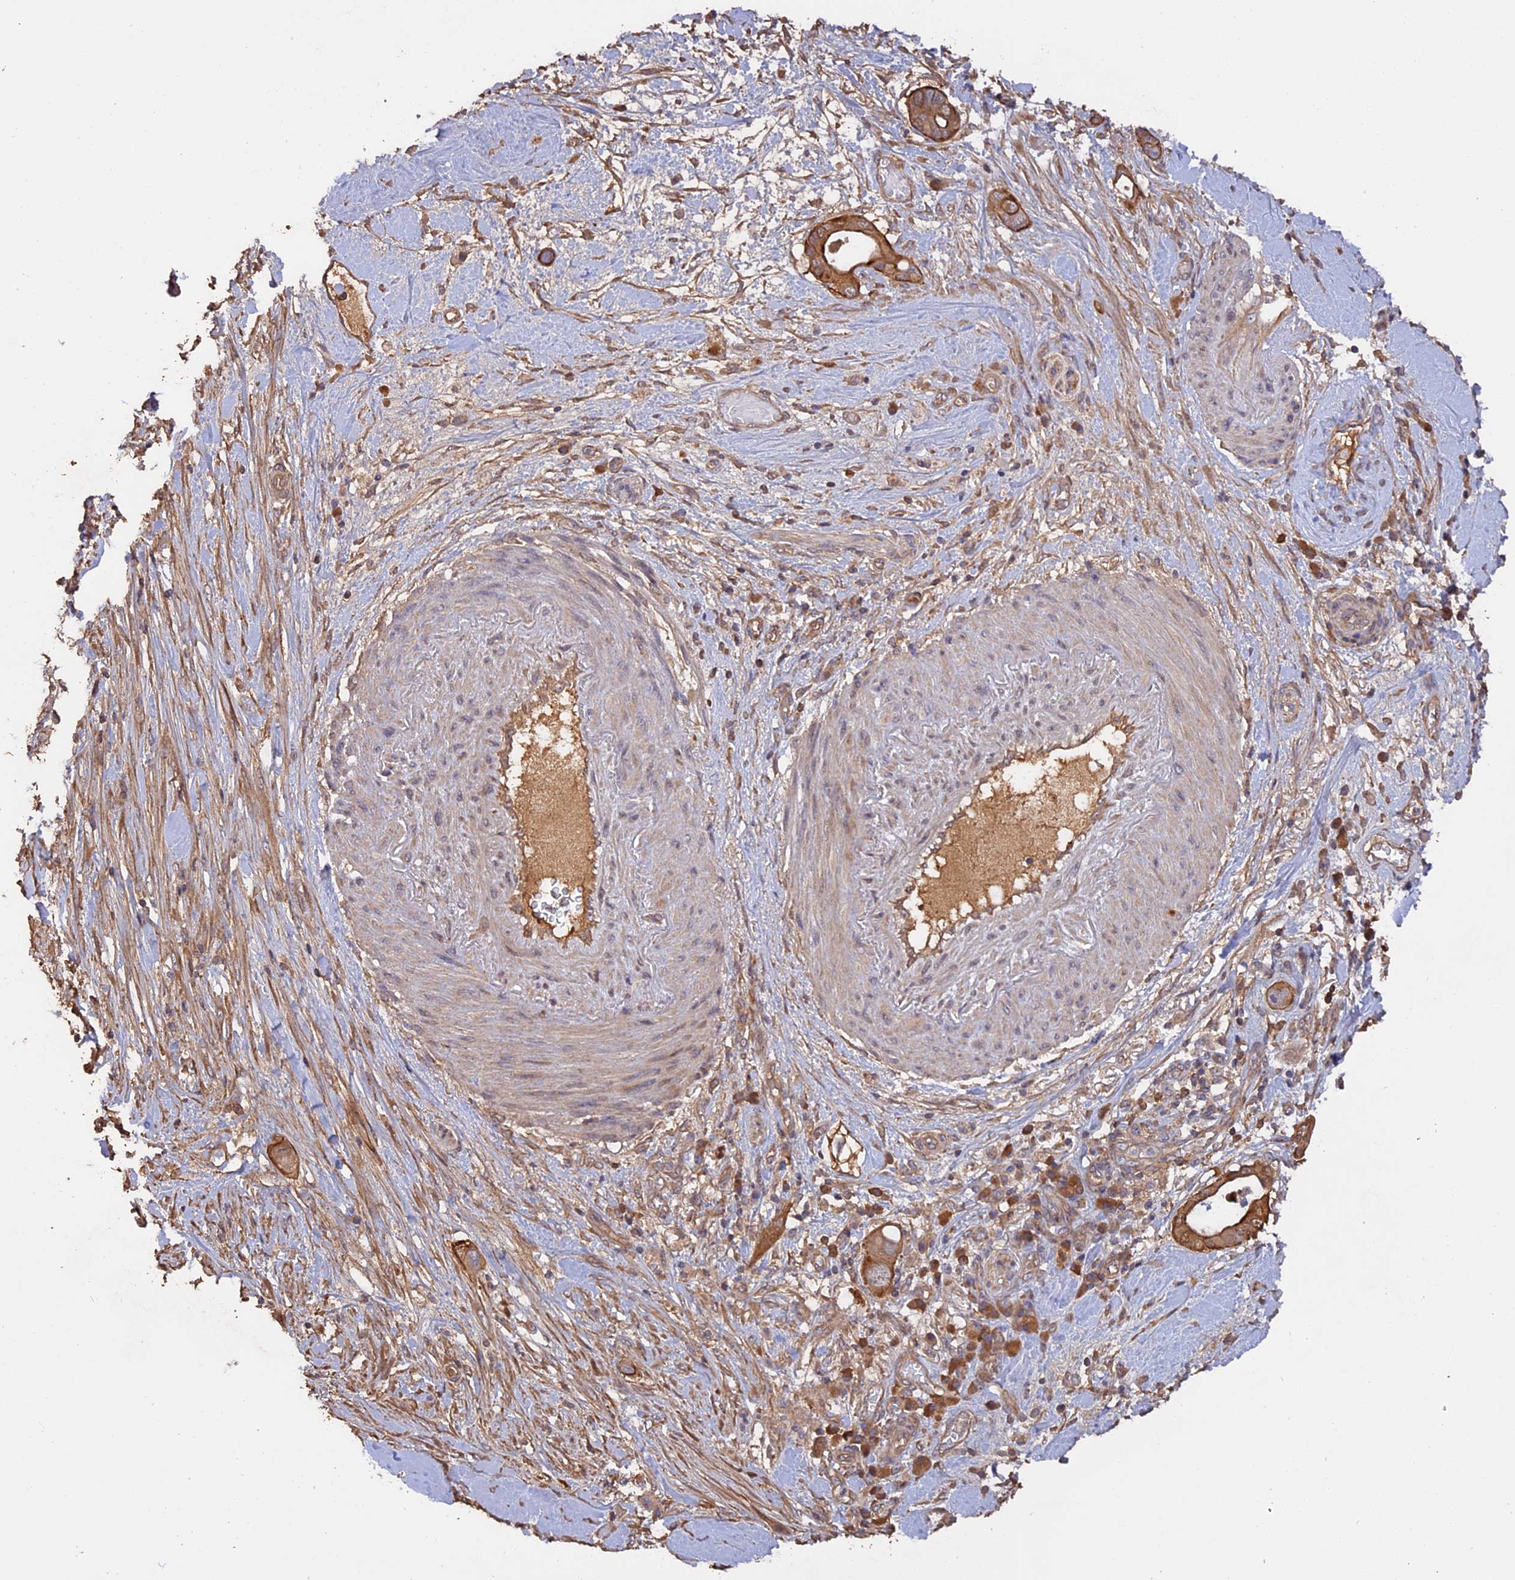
{"staining": {"intensity": "moderate", "quantity": ">75%", "location": "cytoplasmic/membranous"}, "tissue": "pancreatic cancer", "cell_type": "Tumor cells", "image_type": "cancer", "snomed": [{"axis": "morphology", "description": "Adenocarcinoma, NOS"}, {"axis": "topography", "description": "Pancreas"}], "caption": "Brown immunohistochemical staining in human adenocarcinoma (pancreatic) displays moderate cytoplasmic/membranous positivity in approximately >75% of tumor cells.", "gene": "RASAL1", "patient": {"sex": "male", "age": 68}}